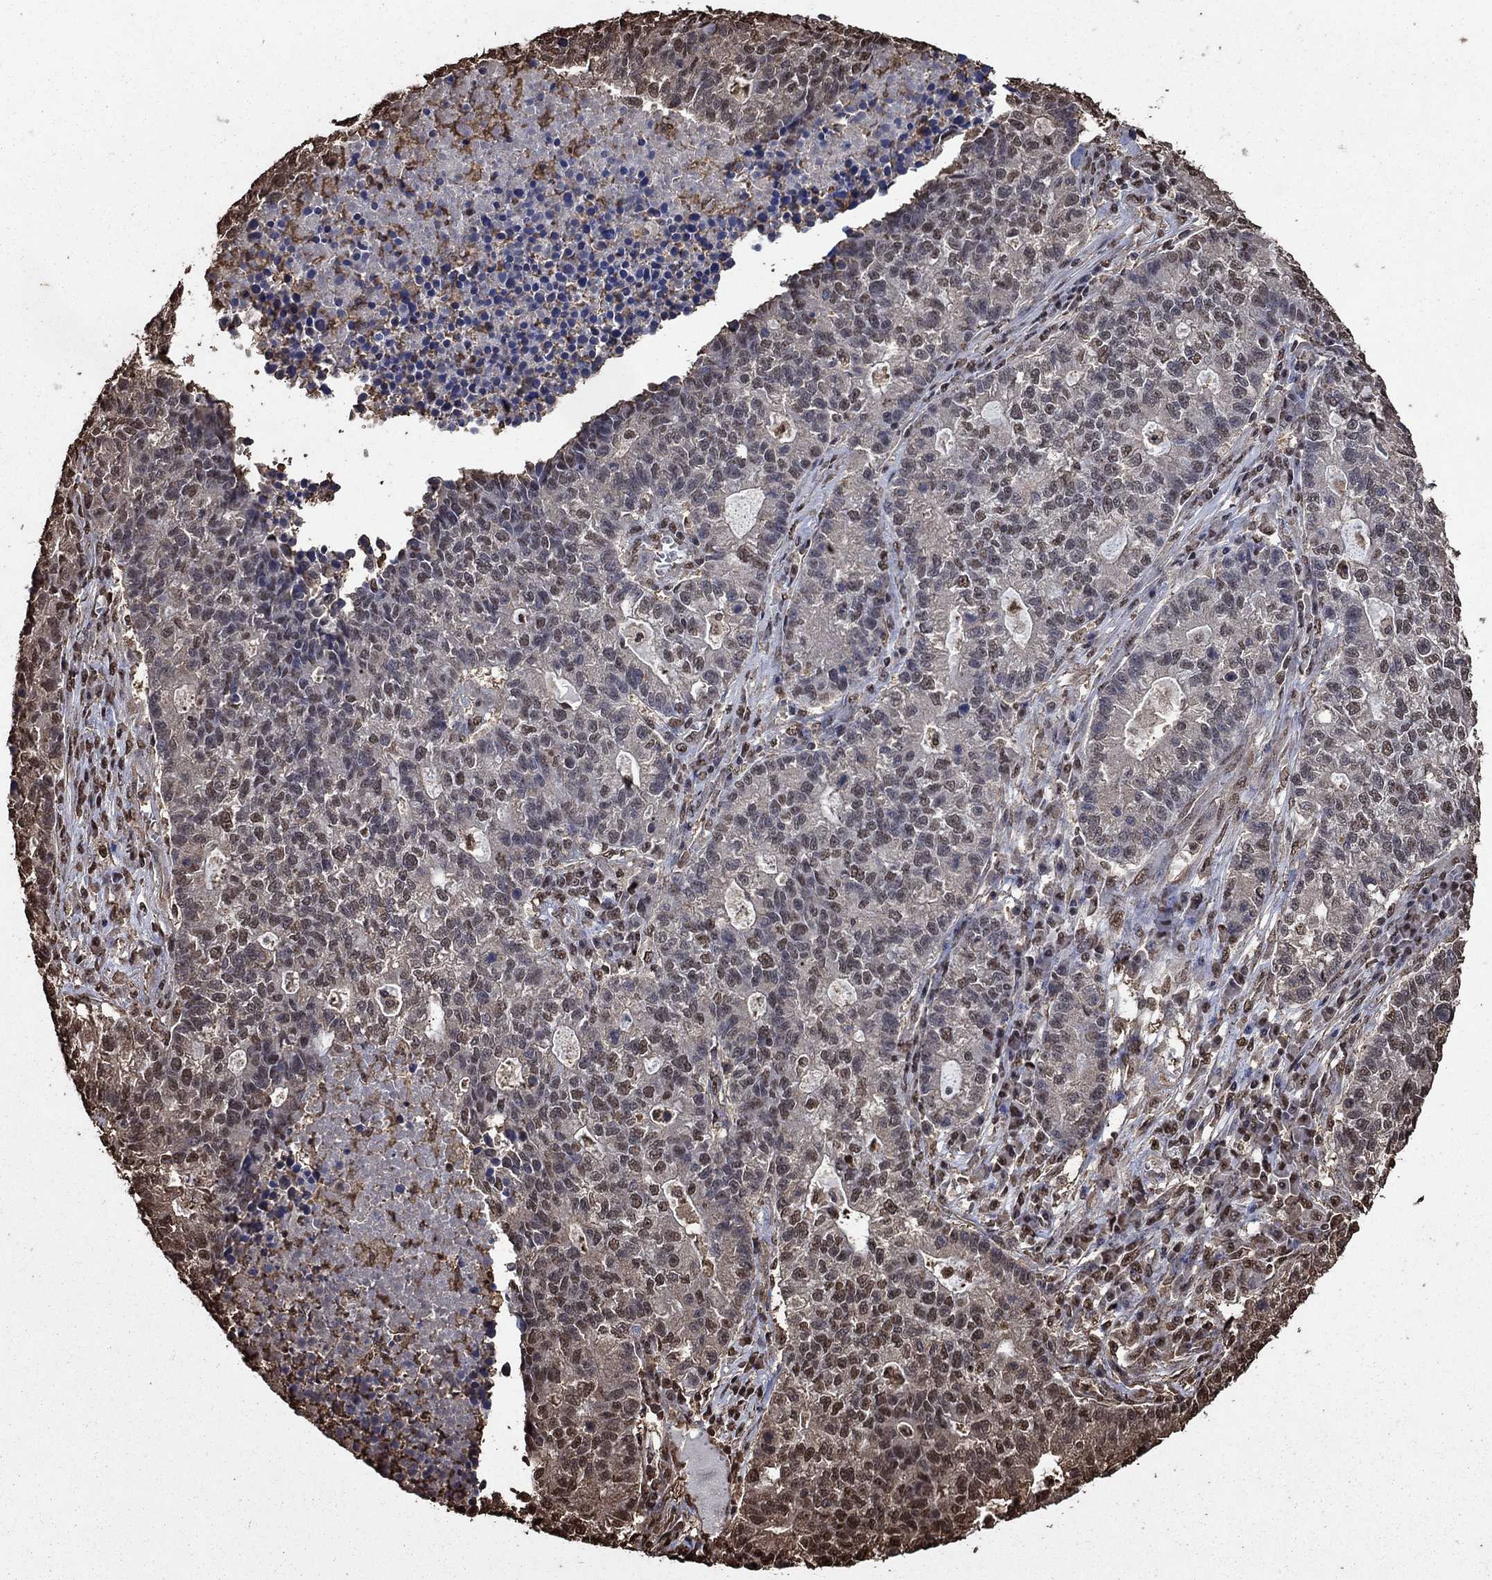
{"staining": {"intensity": "weak", "quantity": "<25%", "location": "cytoplasmic/membranous,nuclear"}, "tissue": "lung cancer", "cell_type": "Tumor cells", "image_type": "cancer", "snomed": [{"axis": "morphology", "description": "Adenocarcinoma, NOS"}, {"axis": "topography", "description": "Lung"}], "caption": "Immunohistochemistry histopathology image of neoplastic tissue: adenocarcinoma (lung) stained with DAB (3,3'-diaminobenzidine) displays no significant protein positivity in tumor cells. Brightfield microscopy of immunohistochemistry (IHC) stained with DAB (brown) and hematoxylin (blue), captured at high magnification.", "gene": "GAPDH", "patient": {"sex": "male", "age": 57}}